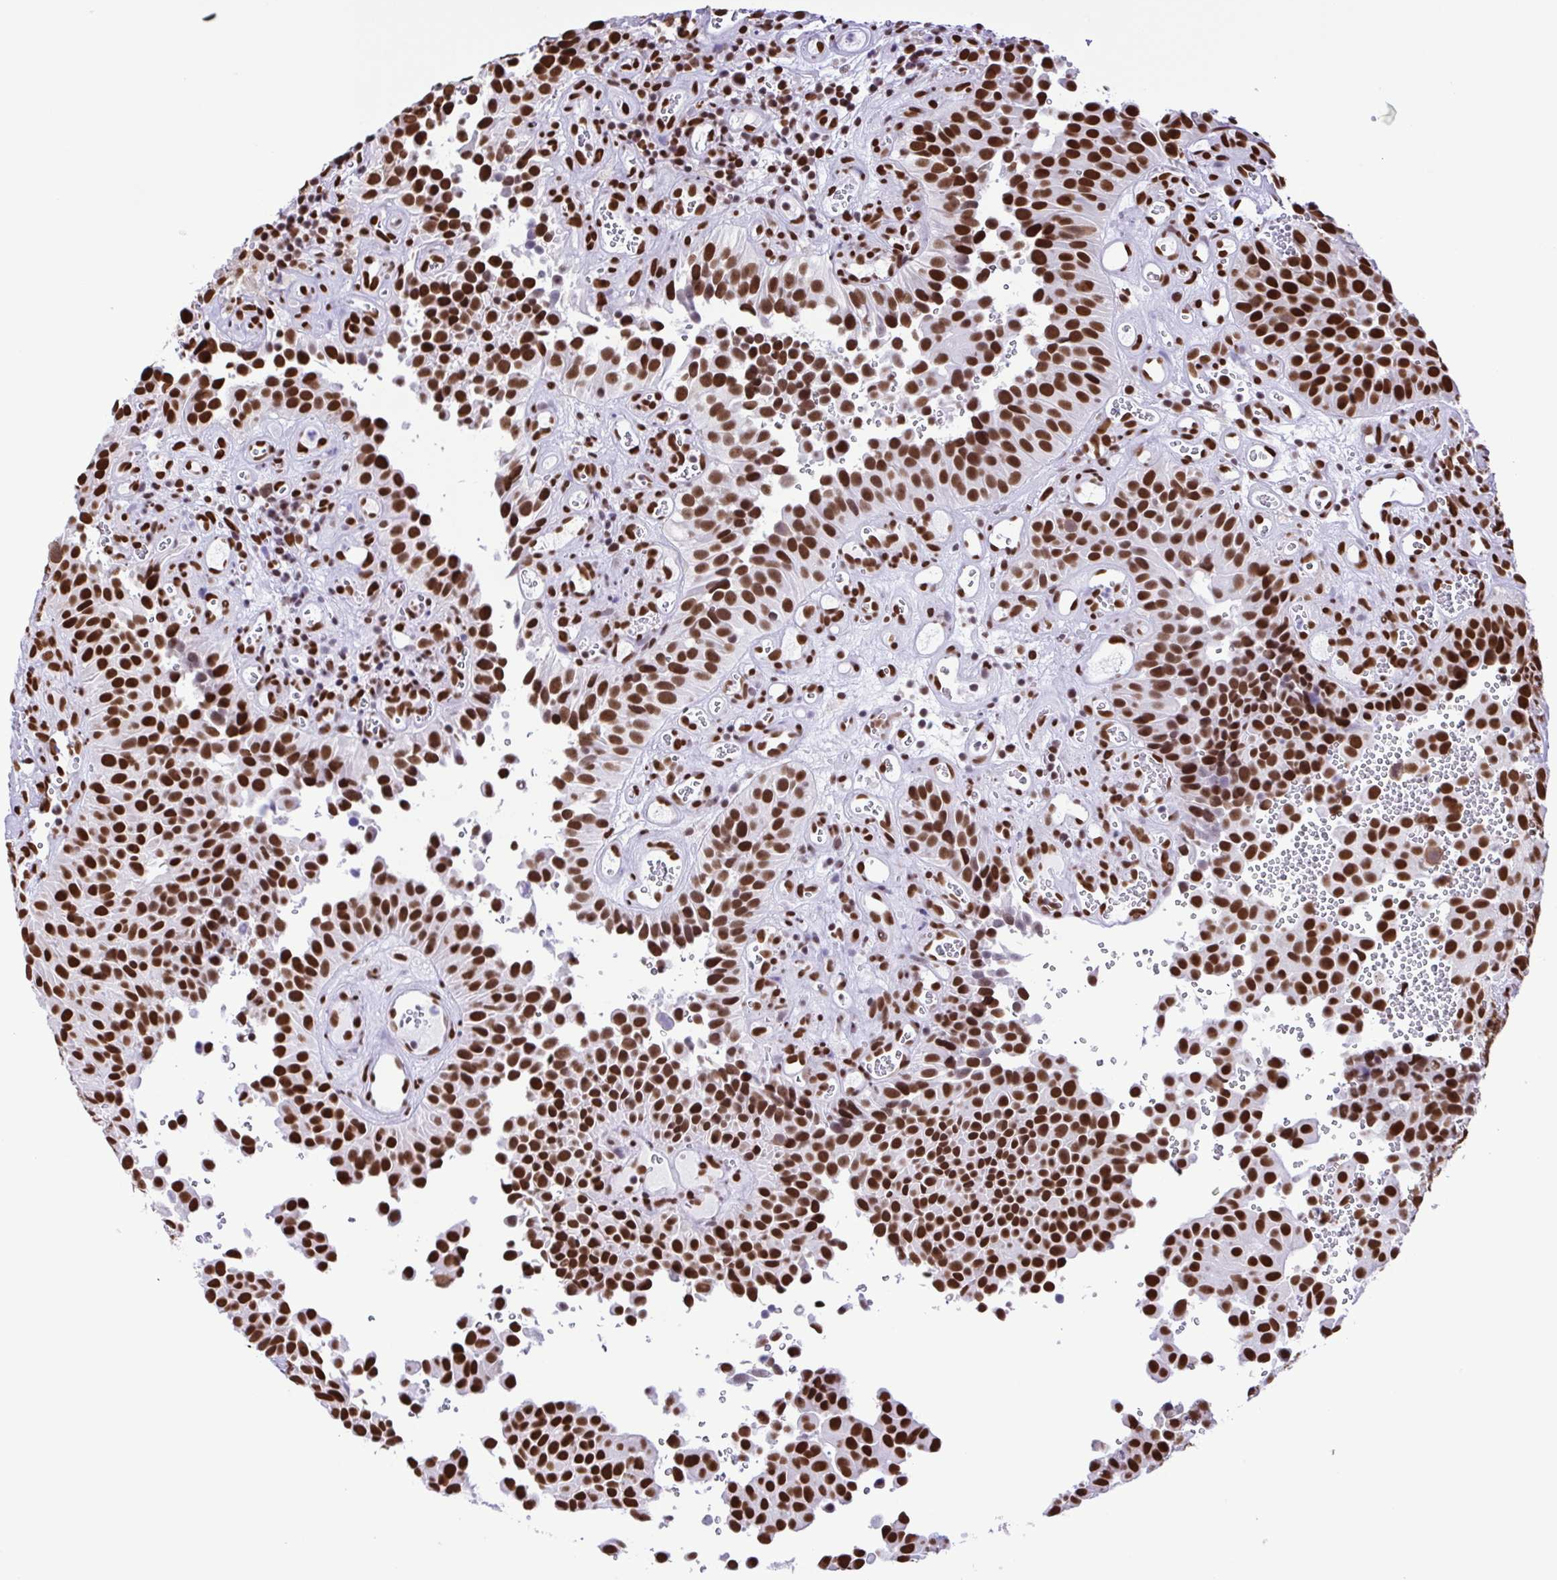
{"staining": {"intensity": "strong", "quantity": ">75%", "location": "nuclear"}, "tissue": "urothelial cancer", "cell_type": "Tumor cells", "image_type": "cancer", "snomed": [{"axis": "morphology", "description": "Urothelial carcinoma, Low grade"}, {"axis": "topography", "description": "Urinary bladder"}], "caption": "Immunohistochemistry of urothelial cancer demonstrates high levels of strong nuclear staining in about >75% of tumor cells. (Stains: DAB in brown, nuclei in blue, Microscopy: brightfield microscopy at high magnification).", "gene": "TRIM28", "patient": {"sex": "male", "age": 76}}